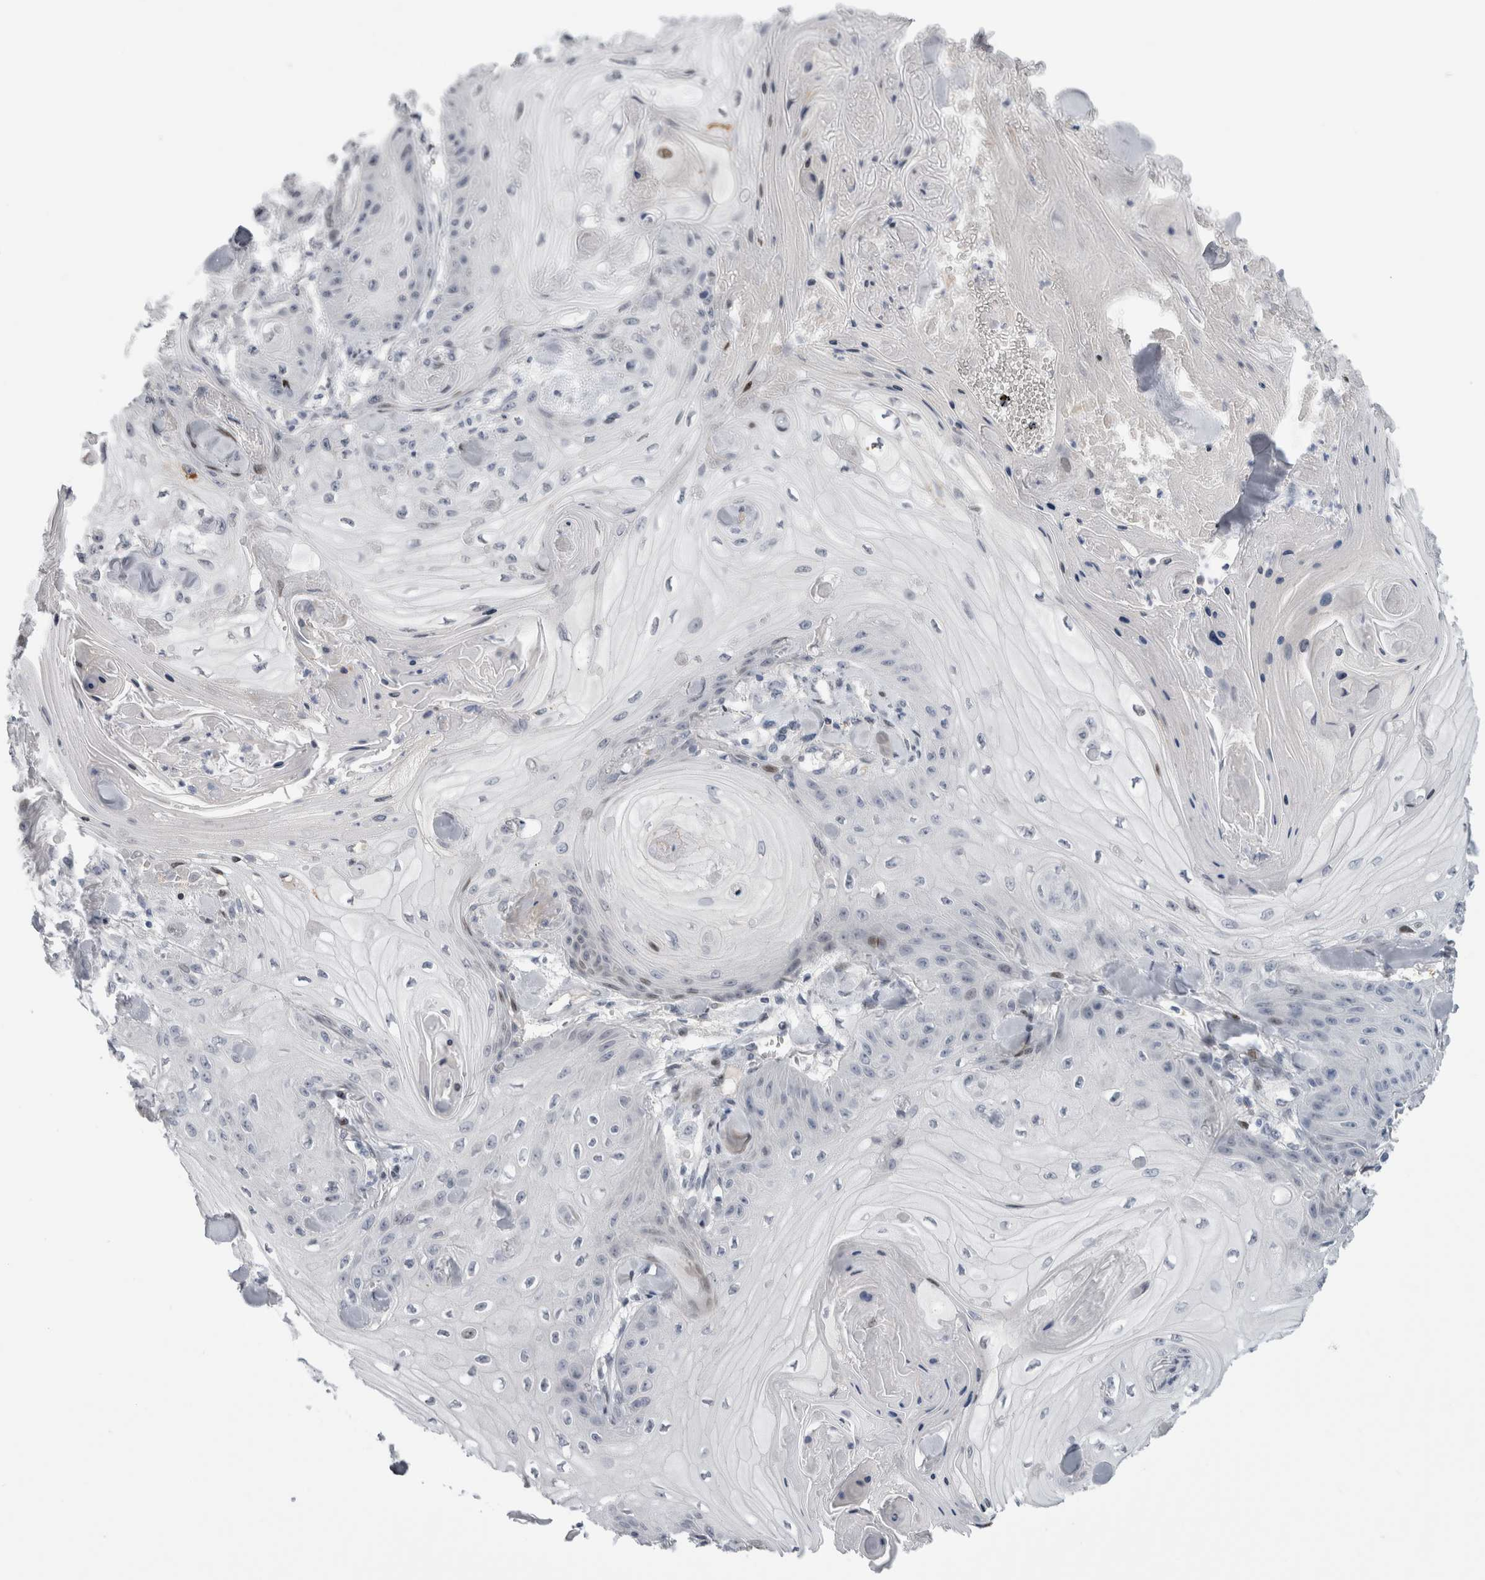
{"staining": {"intensity": "negative", "quantity": "none", "location": "none"}, "tissue": "skin cancer", "cell_type": "Tumor cells", "image_type": "cancer", "snomed": [{"axis": "morphology", "description": "Squamous cell carcinoma, NOS"}, {"axis": "topography", "description": "Skin"}], "caption": "Histopathology image shows no significant protein positivity in tumor cells of skin squamous cell carcinoma.", "gene": "DMTN", "patient": {"sex": "male", "age": 74}}